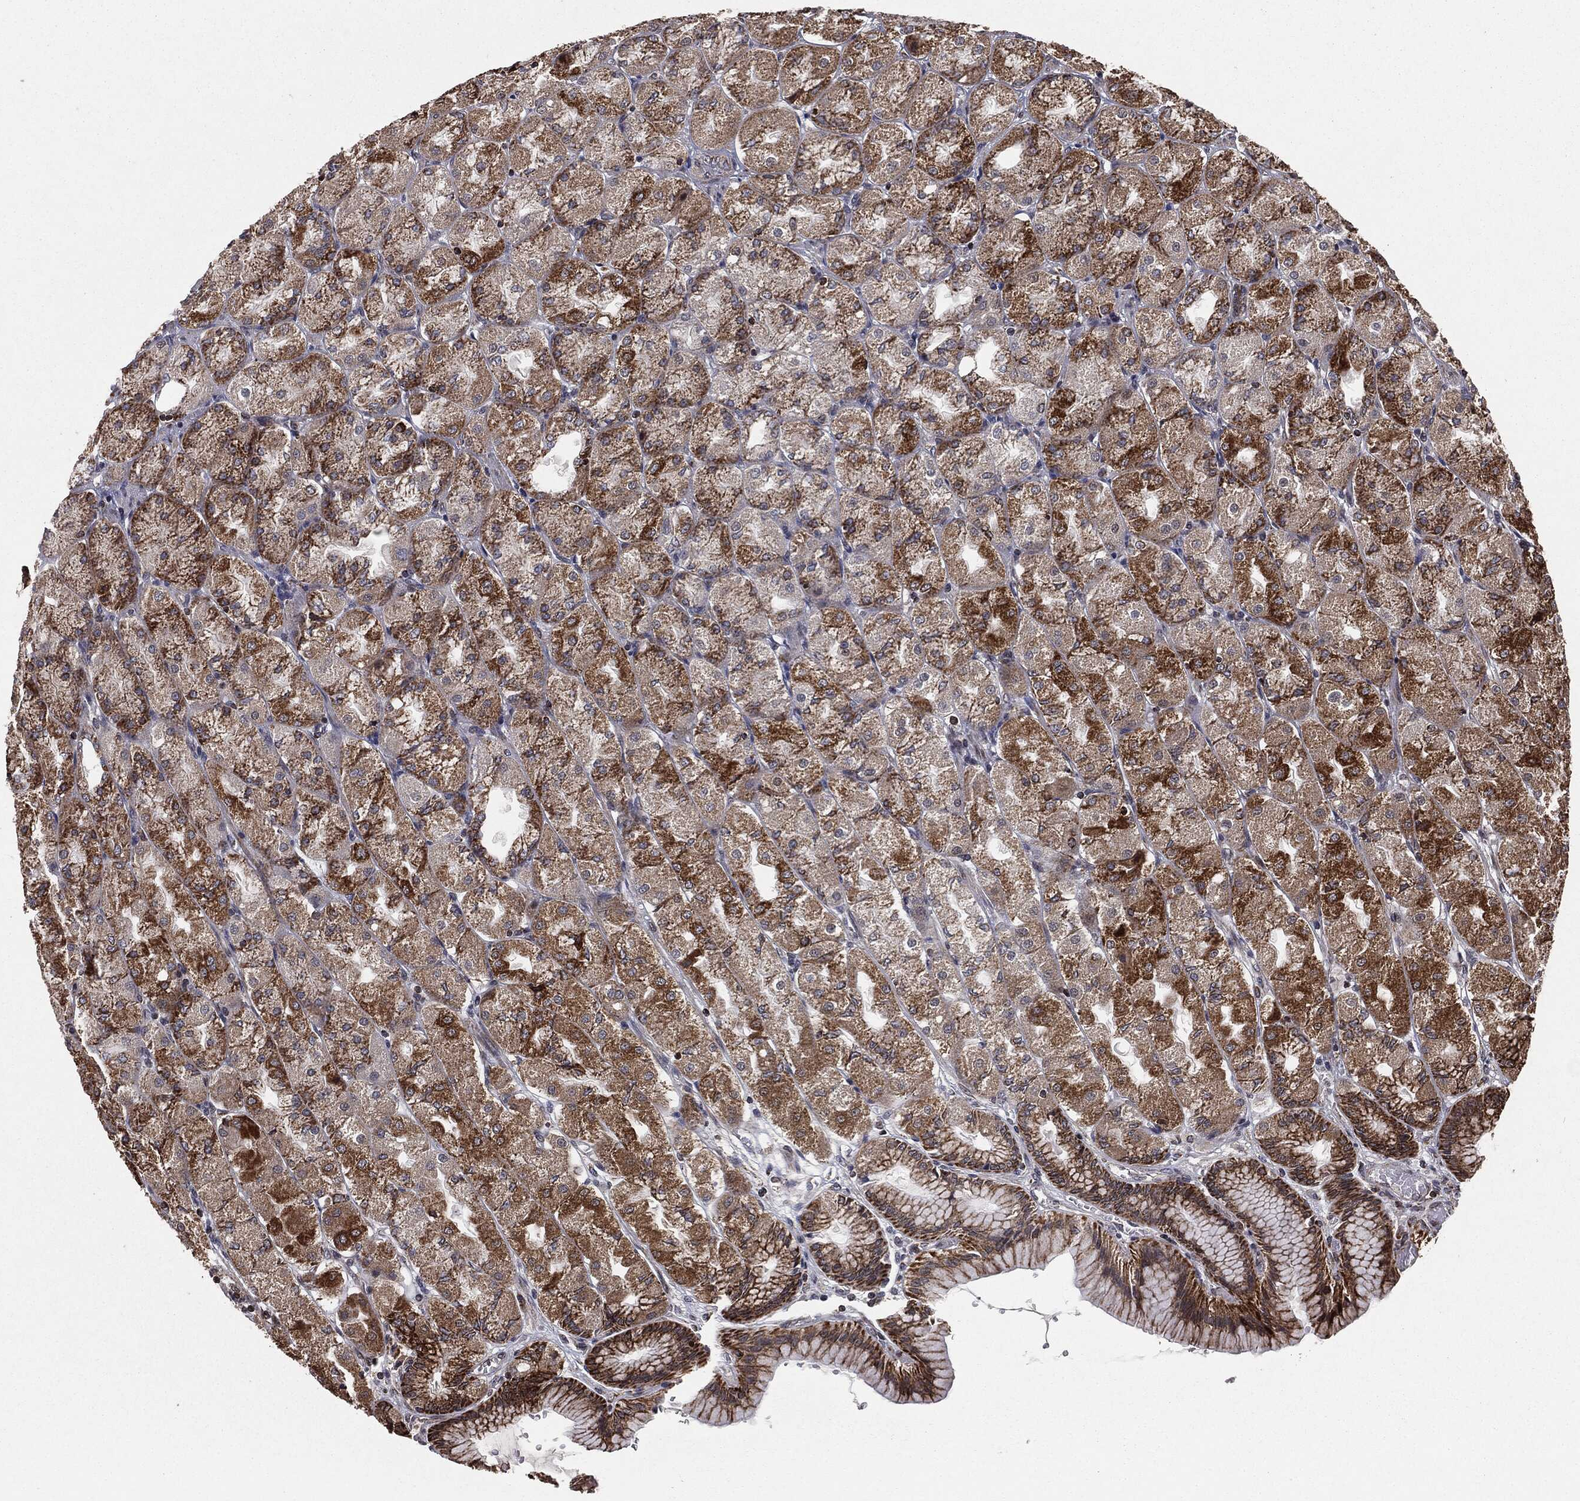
{"staining": {"intensity": "moderate", "quantity": "25%-75%", "location": "cytoplasmic/membranous"}, "tissue": "stomach", "cell_type": "Glandular cells", "image_type": "normal", "snomed": [{"axis": "morphology", "description": "Normal tissue, NOS"}, {"axis": "morphology", "description": "Adenocarcinoma, NOS"}, {"axis": "morphology", "description": "Adenocarcinoma, High grade"}, {"axis": "topography", "description": "Stomach, upper"}, {"axis": "topography", "description": "Stomach"}], "caption": "IHC photomicrograph of normal stomach: stomach stained using IHC demonstrates medium levels of moderate protein expression localized specifically in the cytoplasmic/membranous of glandular cells, appearing as a cytoplasmic/membranous brown color.", "gene": "CHCHD2", "patient": {"sex": "female", "age": 65}}